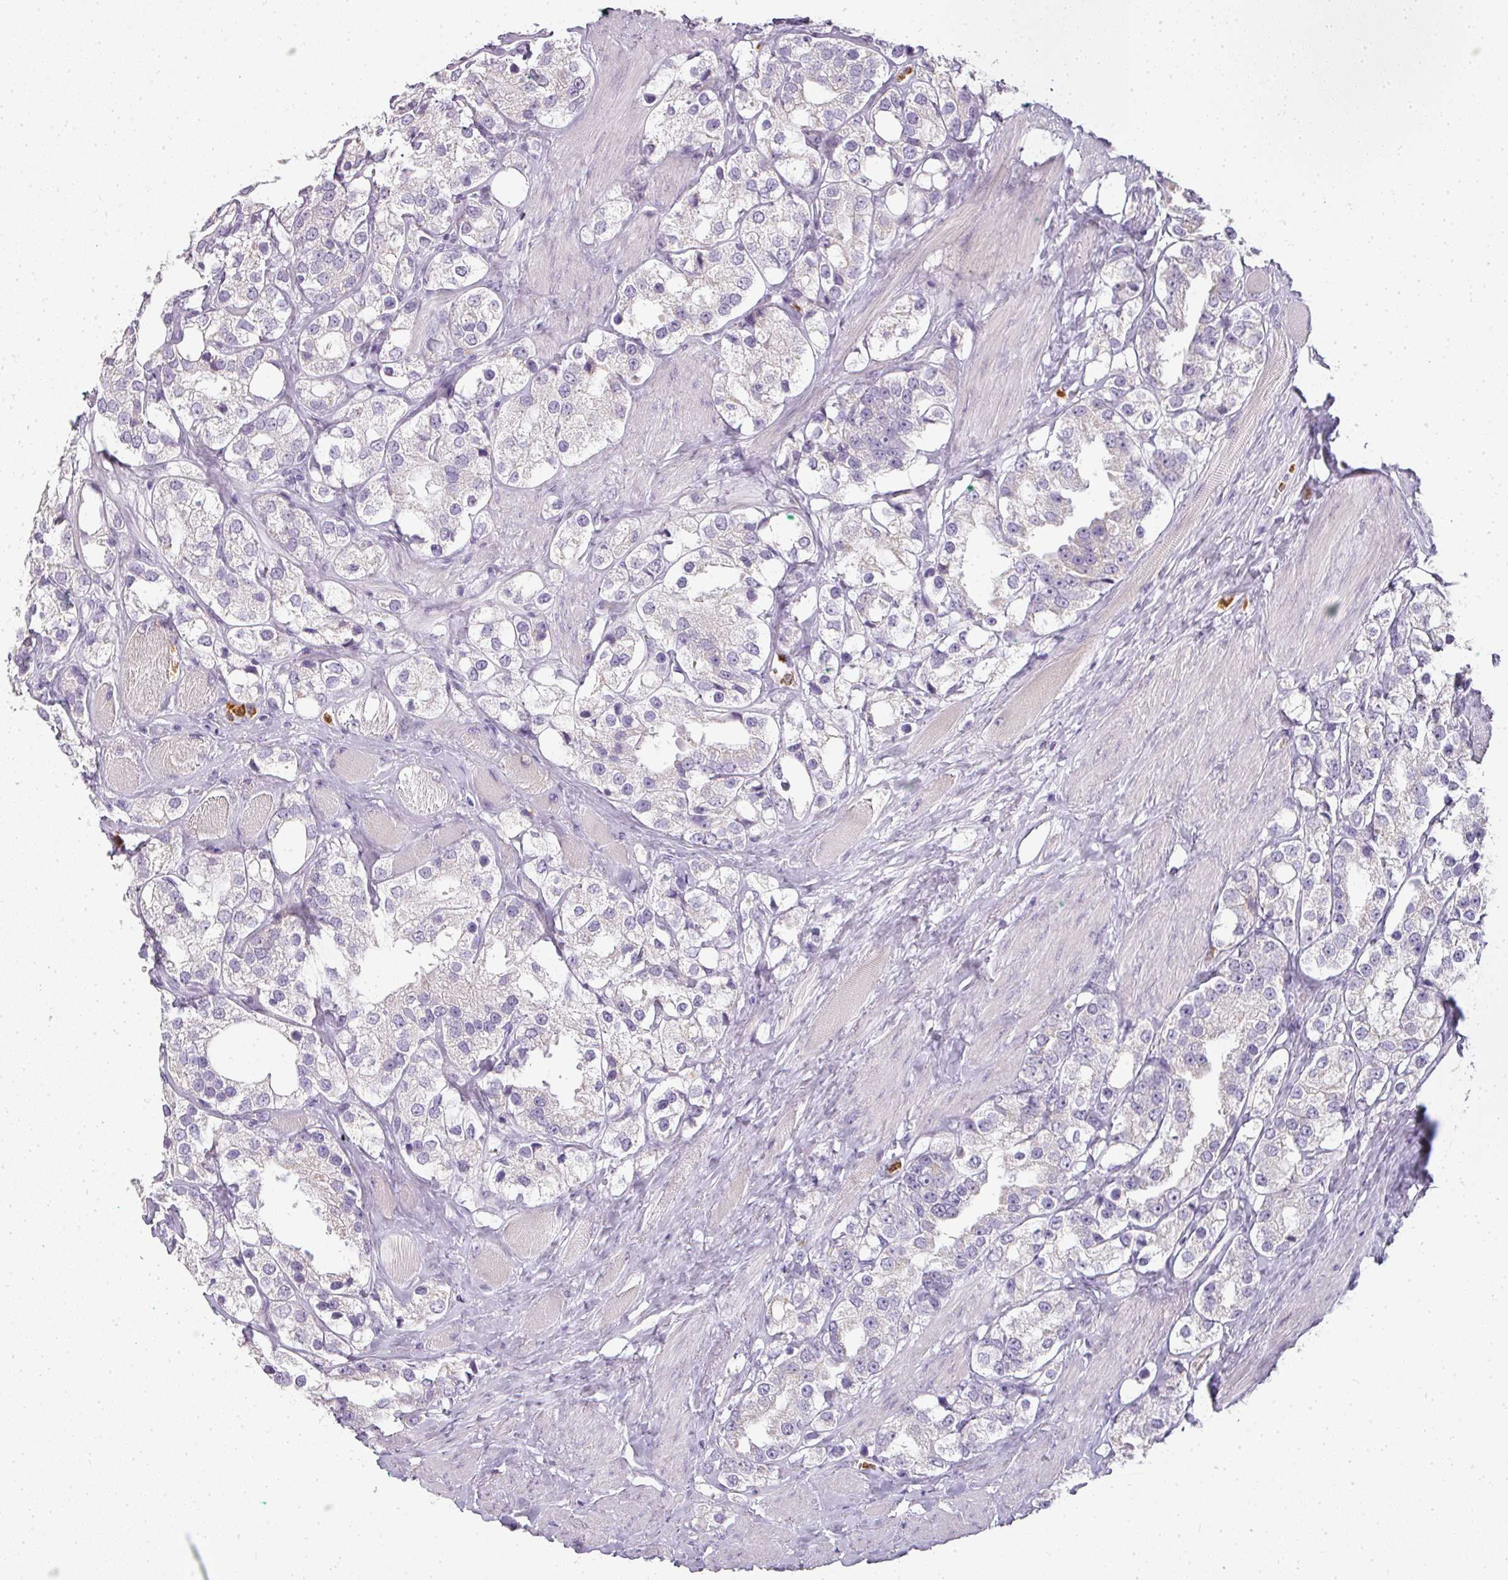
{"staining": {"intensity": "negative", "quantity": "none", "location": "none"}, "tissue": "prostate cancer", "cell_type": "Tumor cells", "image_type": "cancer", "snomed": [{"axis": "morphology", "description": "Adenocarcinoma, NOS"}, {"axis": "topography", "description": "Prostate"}], "caption": "High power microscopy histopathology image of an immunohistochemistry (IHC) histopathology image of prostate cancer, revealing no significant staining in tumor cells.", "gene": "CAMP", "patient": {"sex": "male", "age": 79}}